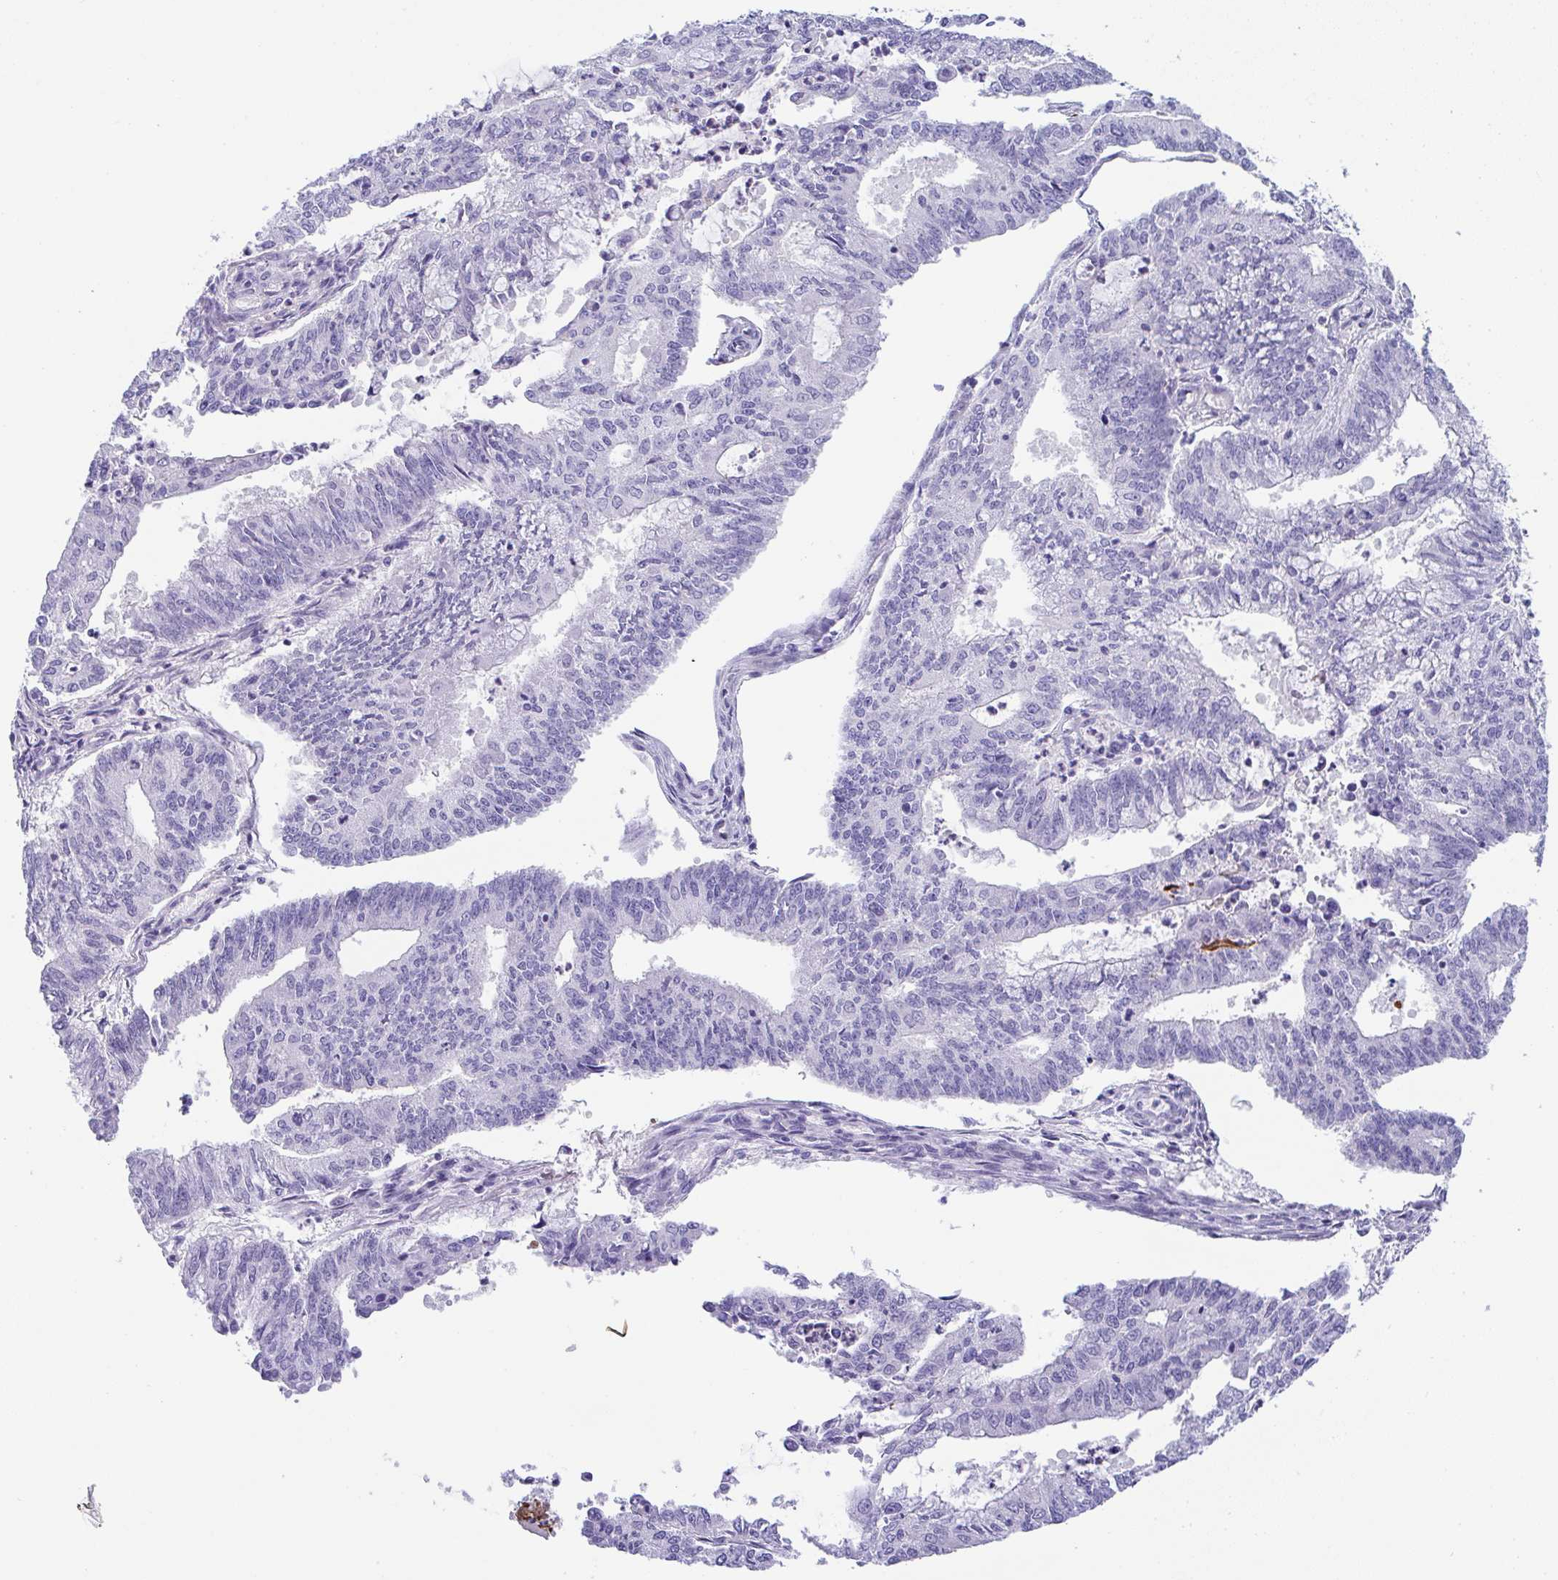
{"staining": {"intensity": "negative", "quantity": "none", "location": "none"}, "tissue": "endometrial cancer", "cell_type": "Tumor cells", "image_type": "cancer", "snomed": [{"axis": "morphology", "description": "Adenocarcinoma, NOS"}, {"axis": "topography", "description": "Endometrium"}], "caption": "Tumor cells show no significant protein positivity in endometrial adenocarcinoma.", "gene": "KMT2E", "patient": {"sex": "female", "age": 61}}